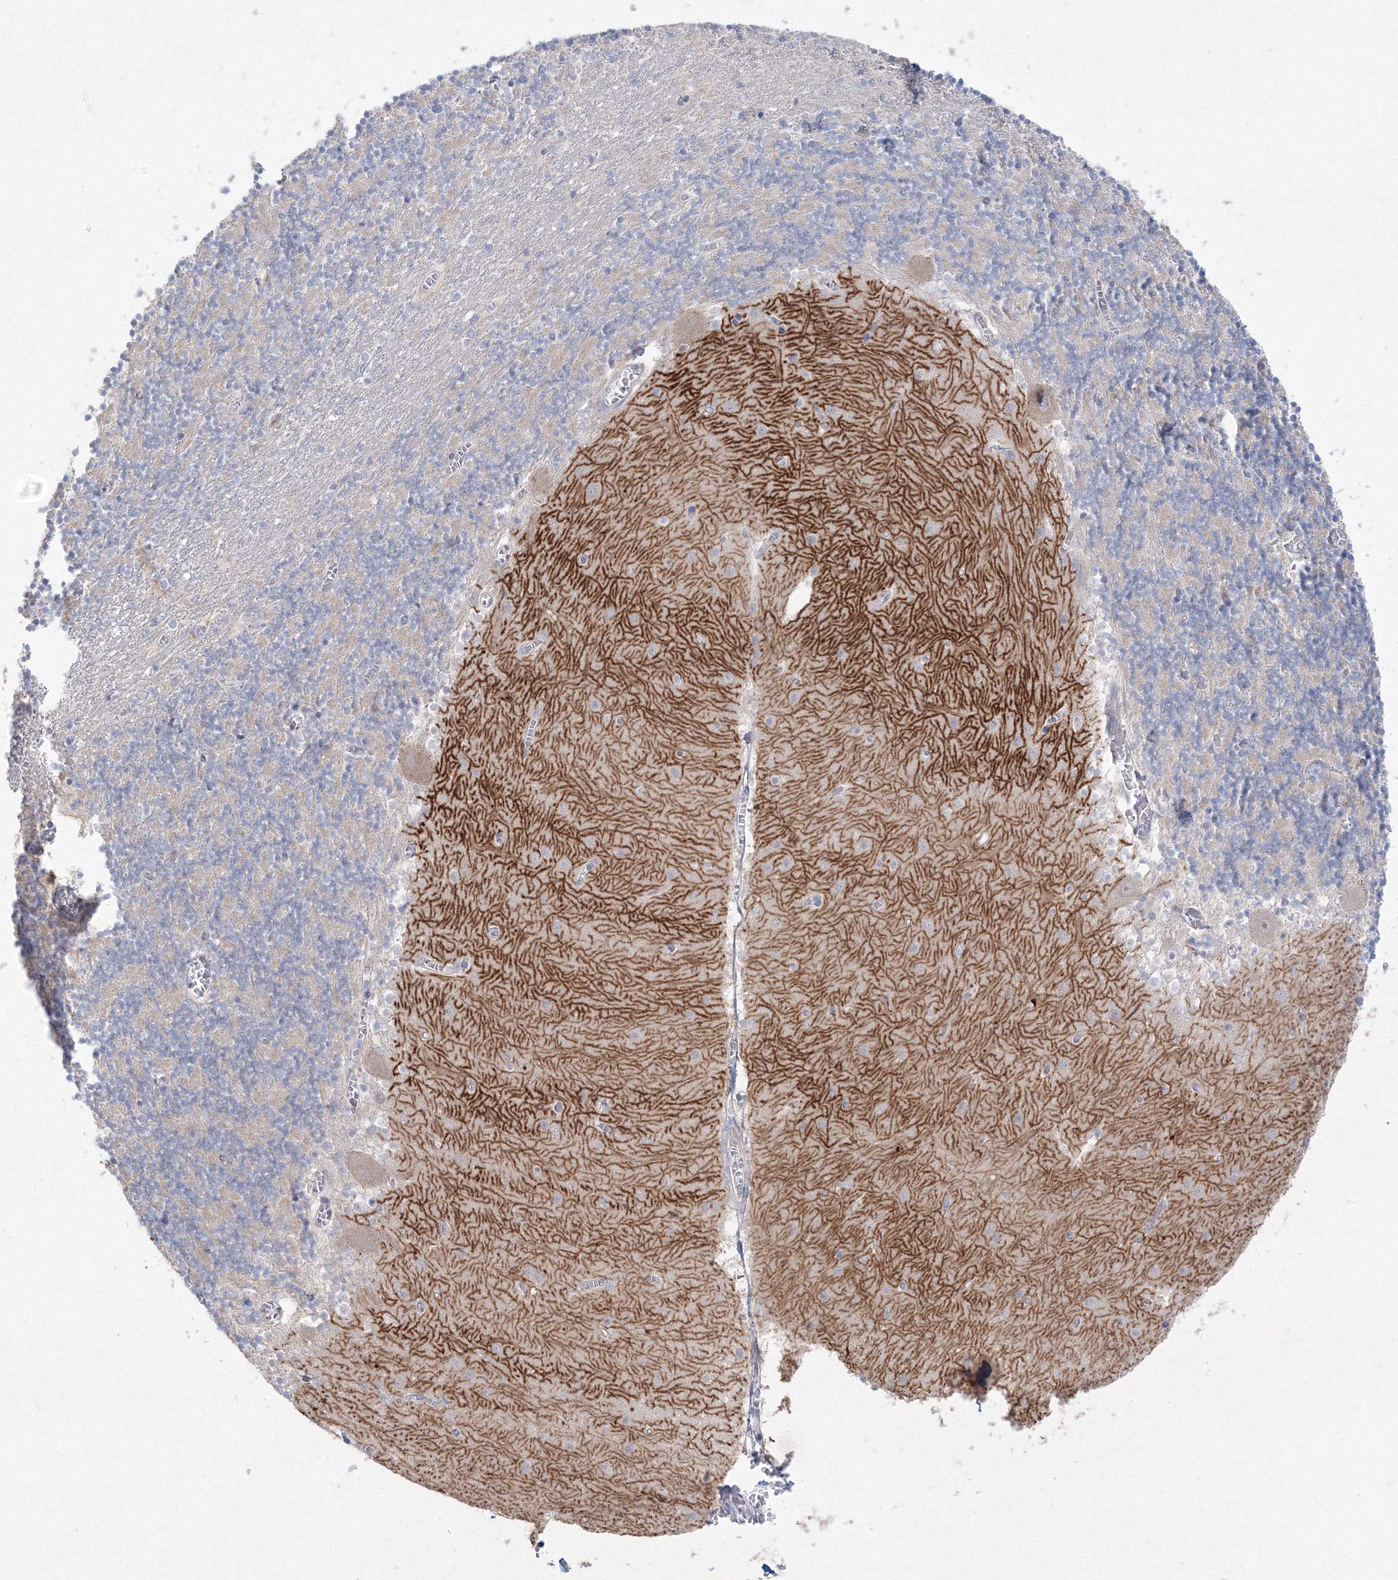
{"staining": {"intensity": "negative", "quantity": "none", "location": "none"}, "tissue": "cerebellum", "cell_type": "Cells in granular layer", "image_type": "normal", "snomed": [{"axis": "morphology", "description": "Normal tissue, NOS"}, {"axis": "topography", "description": "Cerebellum"}], "caption": "IHC of normal human cerebellum demonstrates no positivity in cells in granular layer. Nuclei are stained in blue.", "gene": "FBXL8", "patient": {"sex": "female", "age": 28}}